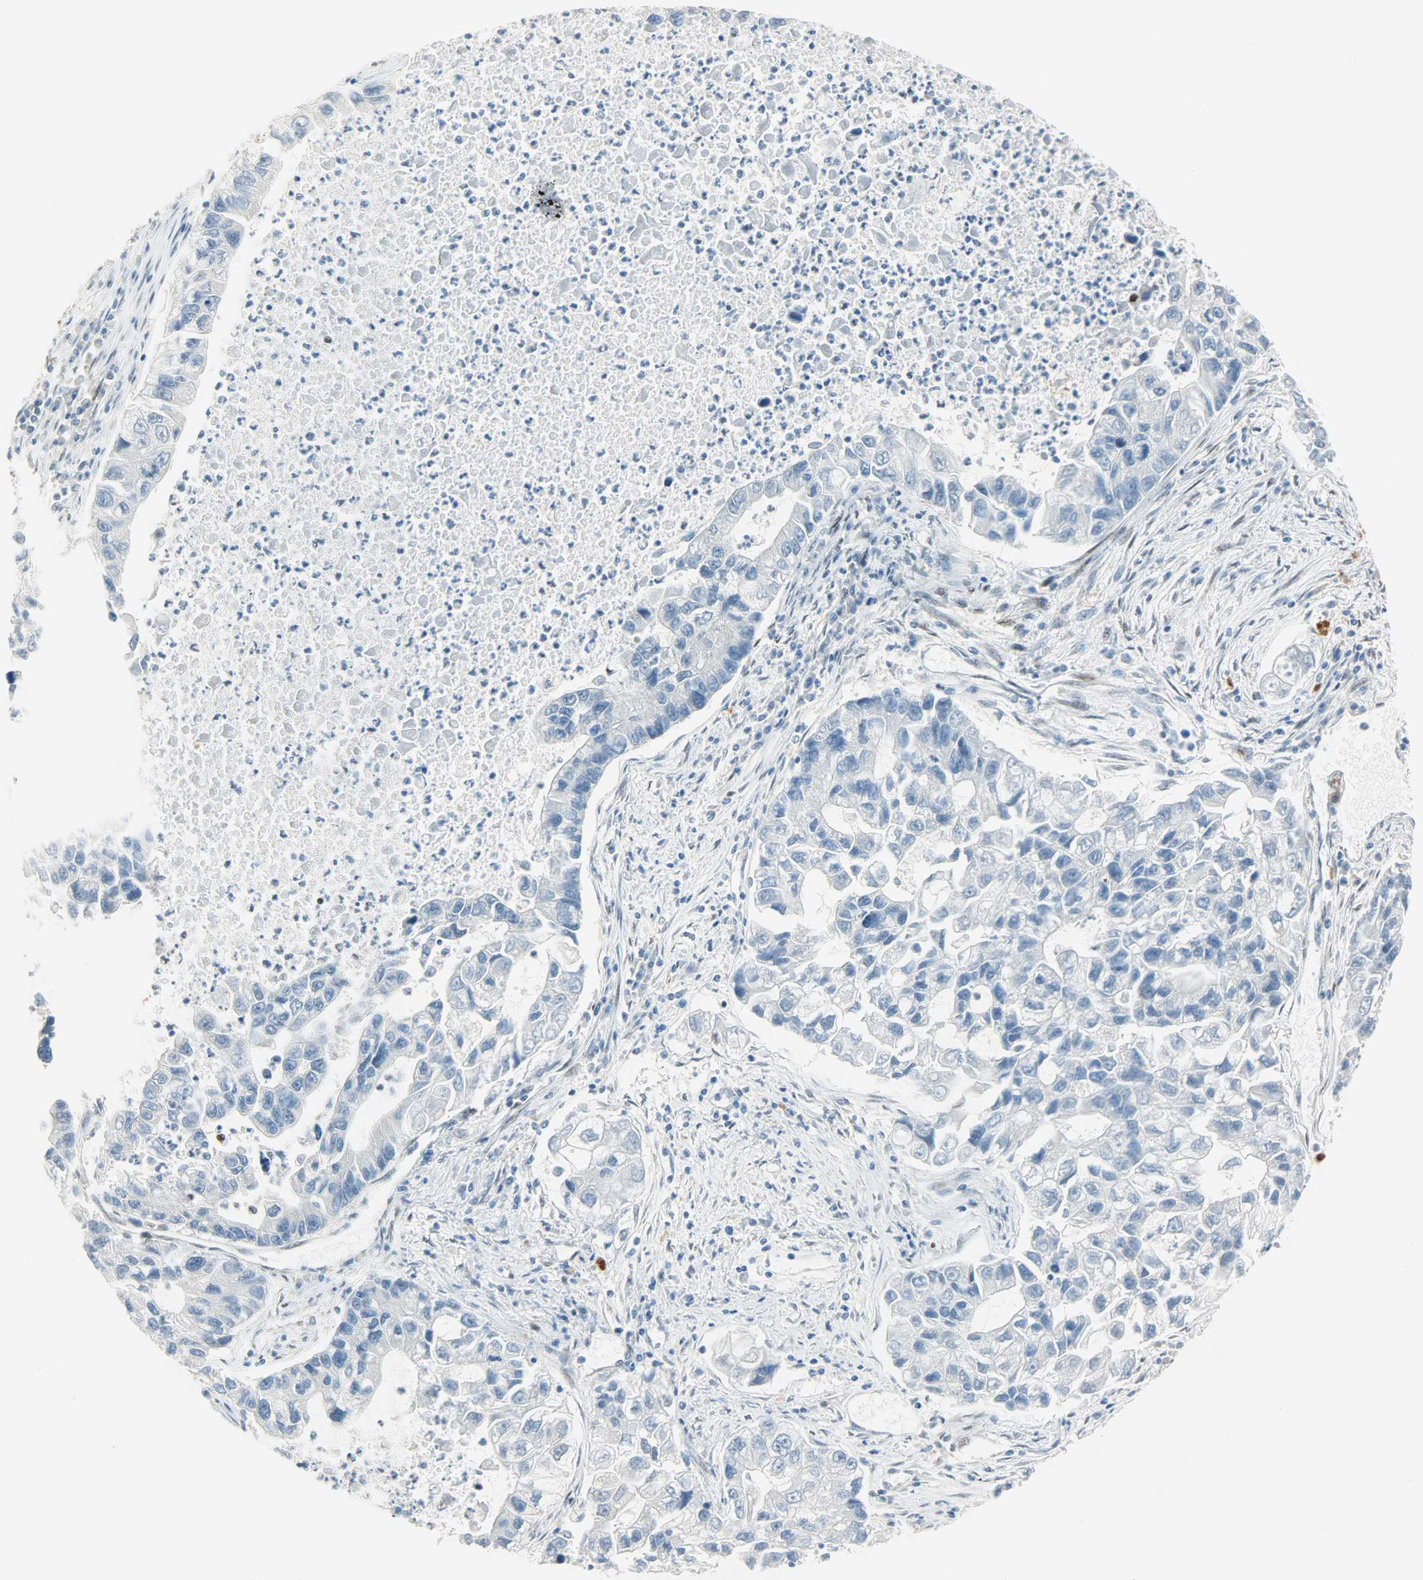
{"staining": {"intensity": "negative", "quantity": "none", "location": "none"}, "tissue": "lung cancer", "cell_type": "Tumor cells", "image_type": "cancer", "snomed": [{"axis": "morphology", "description": "Adenocarcinoma, NOS"}, {"axis": "topography", "description": "Lung"}], "caption": "Immunohistochemical staining of human adenocarcinoma (lung) reveals no significant expression in tumor cells. (DAB (3,3'-diaminobenzidine) immunohistochemistry visualized using brightfield microscopy, high magnification).", "gene": "JUNB", "patient": {"sex": "female", "age": 51}}